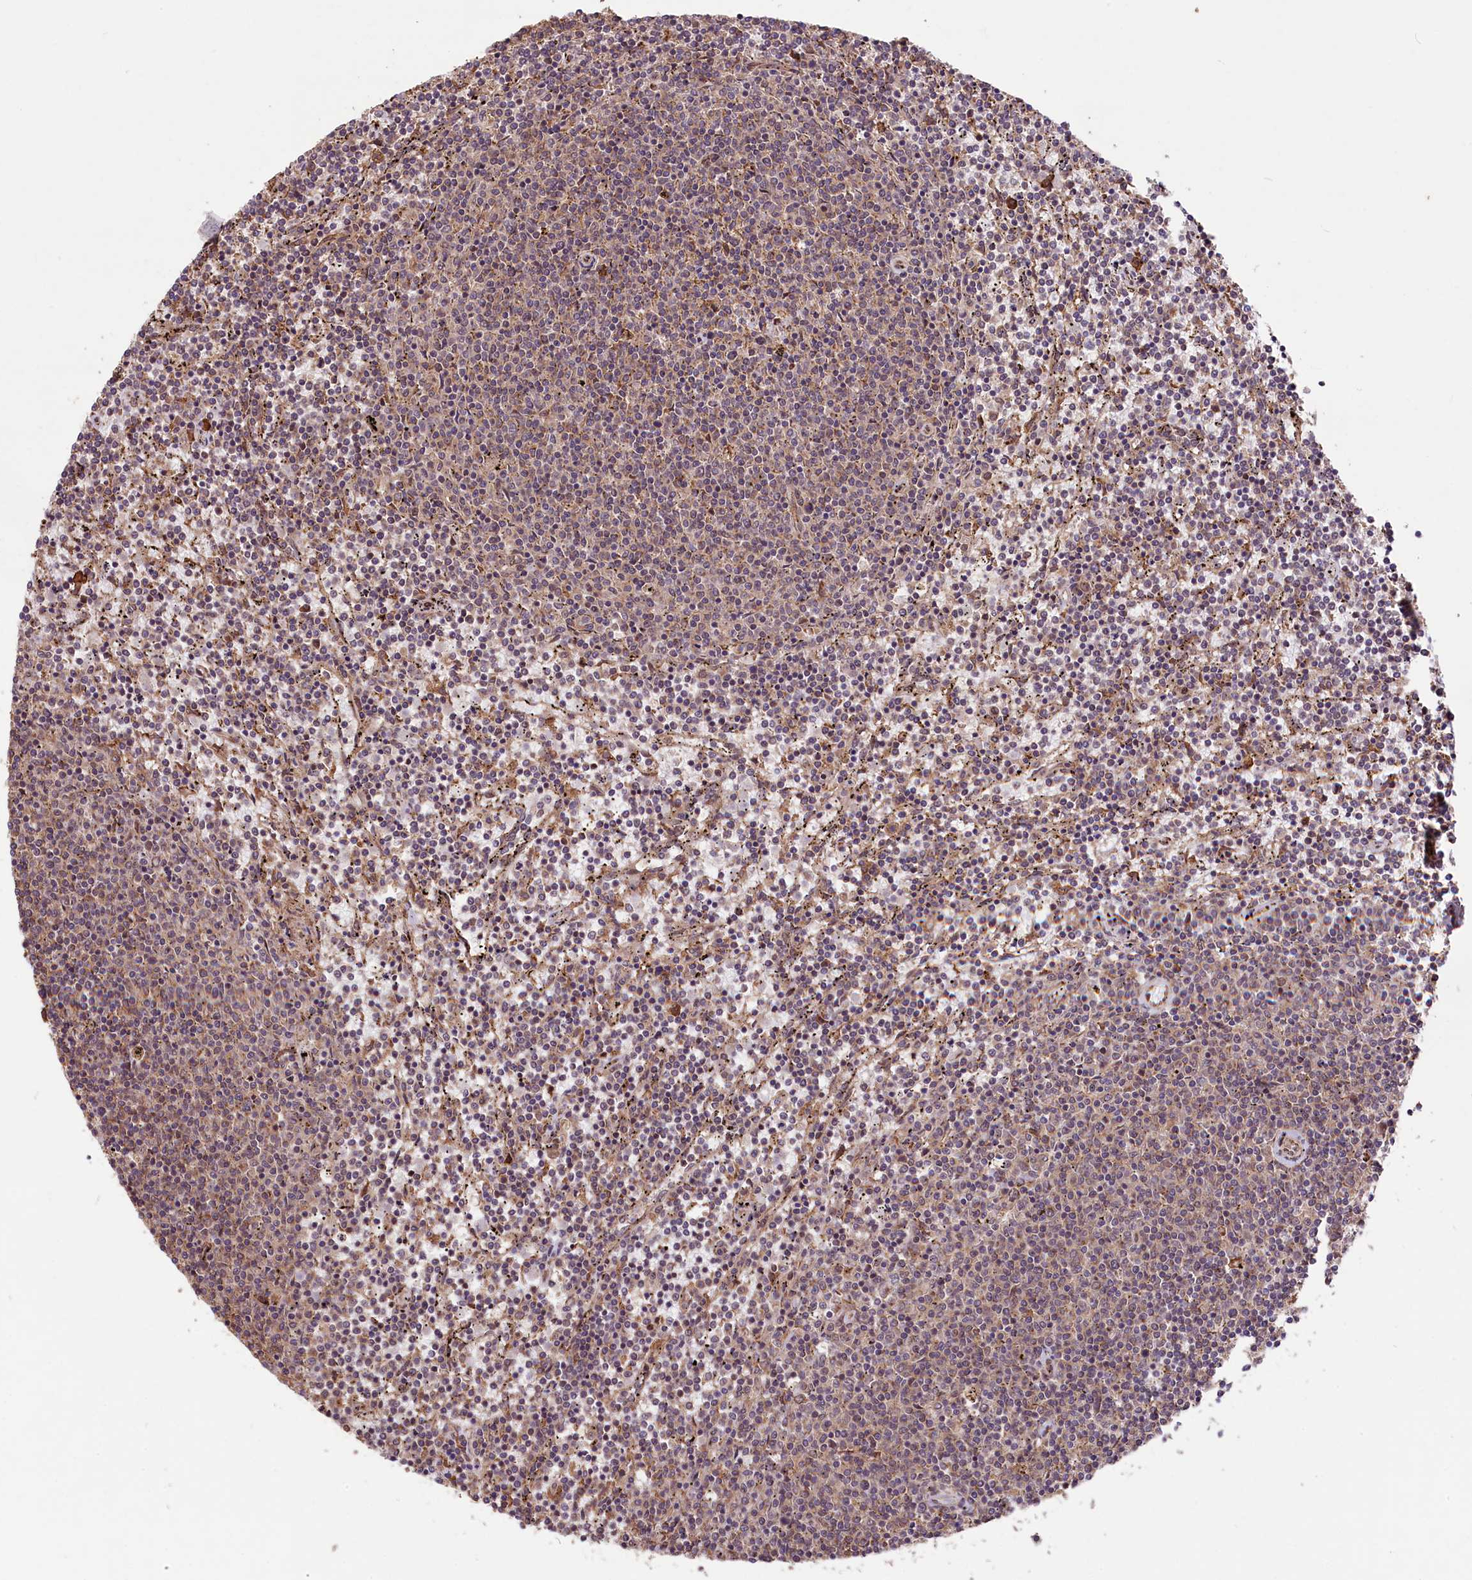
{"staining": {"intensity": "weak", "quantity": "25%-75%", "location": "cytoplasmic/membranous"}, "tissue": "lymphoma", "cell_type": "Tumor cells", "image_type": "cancer", "snomed": [{"axis": "morphology", "description": "Malignant lymphoma, non-Hodgkin's type, Low grade"}, {"axis": "topography", "description": "Spleen"}], "caption": "Lymphoma was stained to show a protein in brown. There is low levels of weak cytoplasmic/membranous expression in about 25%-75% of tumor cells. The protein is shown in brown color, while the nuclei are stained blue.", "gene": "HDAC5", "patient": {"sex": "female", "age": 50}}